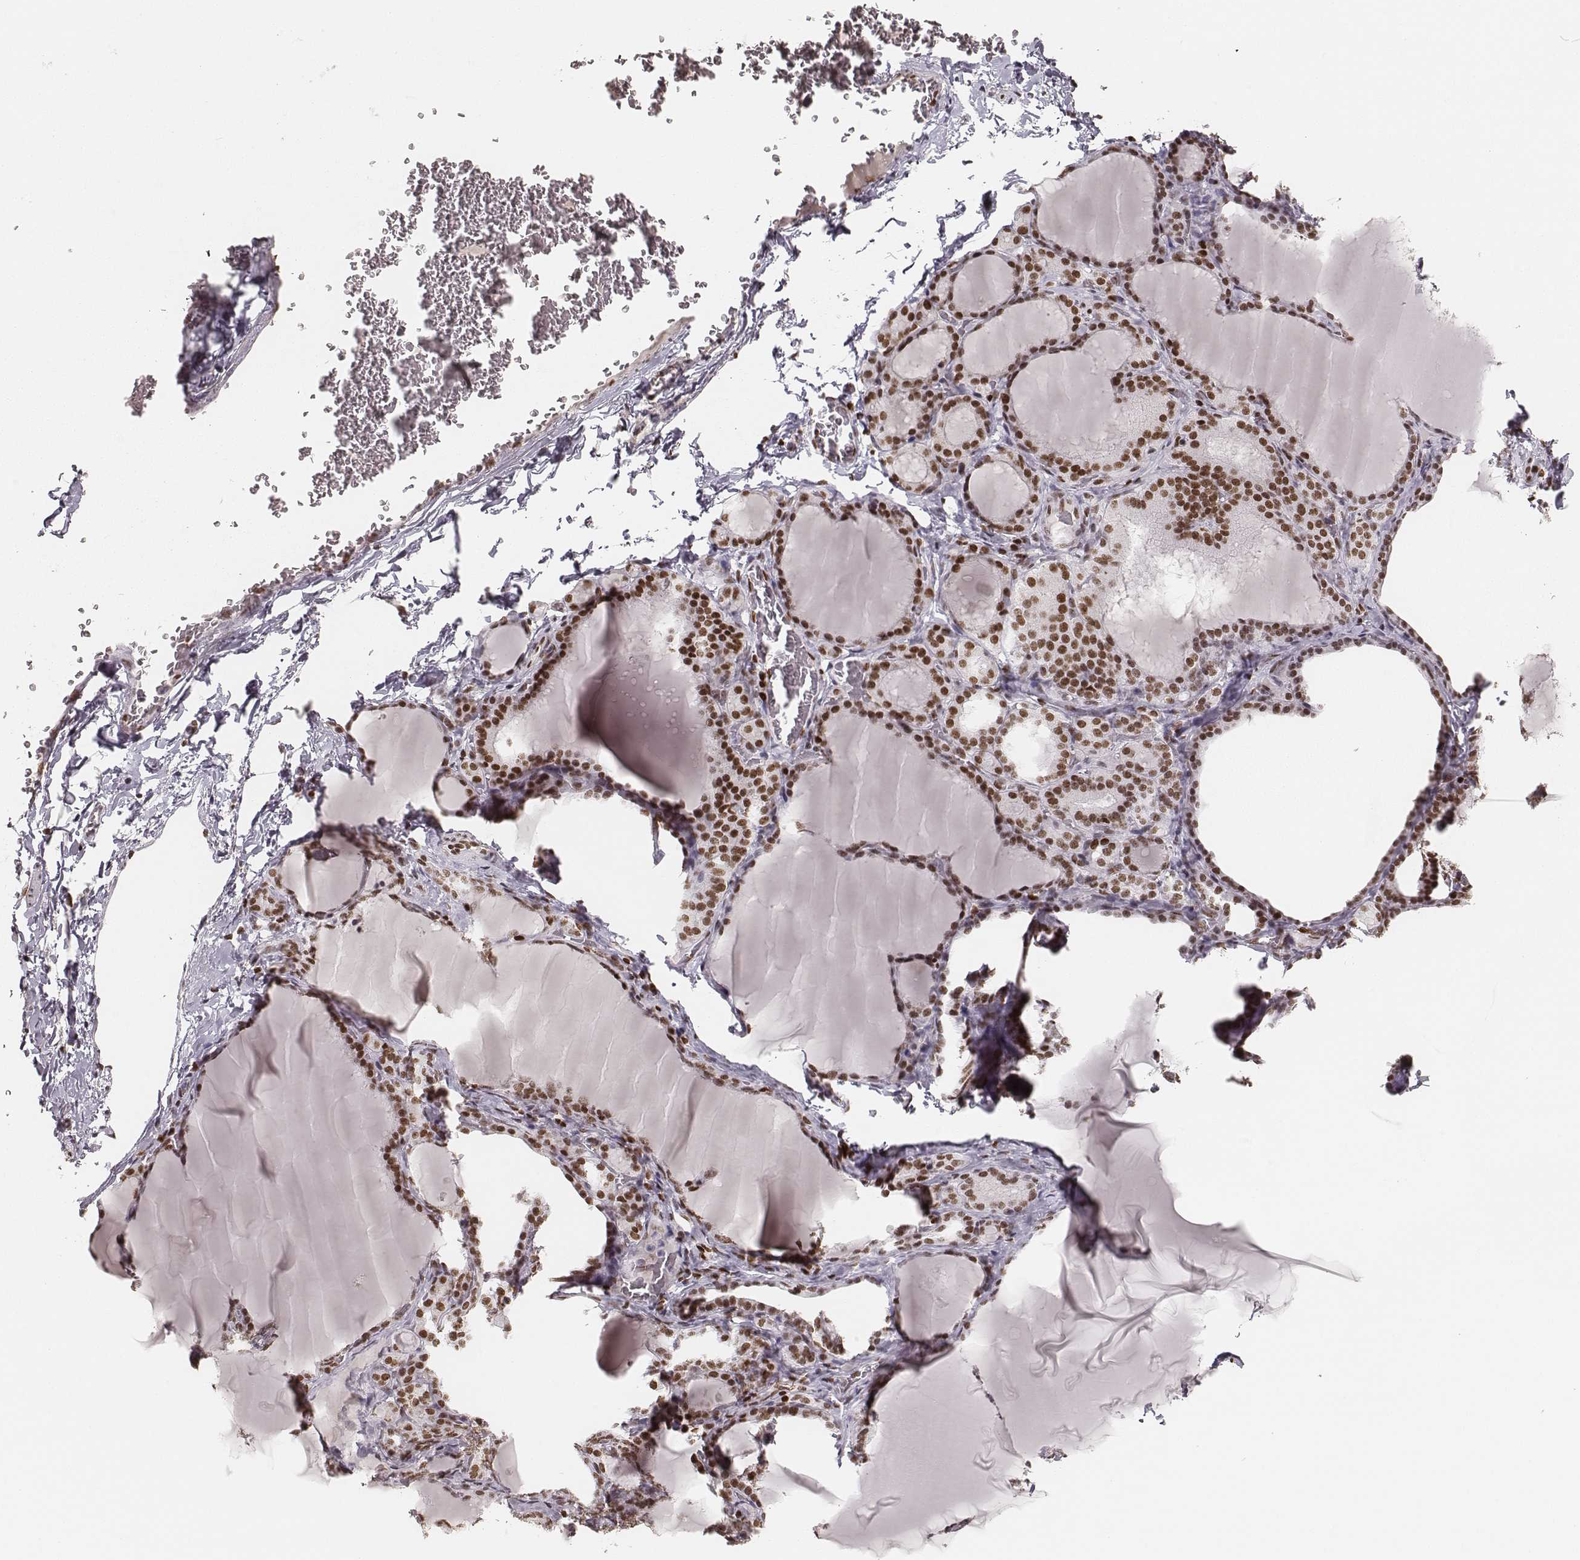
{"staining": {"intensity": "moderate", "quantity": ">75%", "location": "nuclear"}, "tissue": "thyroid gland", "cell_type": "Glandular cells", "image_type": "normal", "snomed": [{"axis": "morphology", "description": "Normal tissue, NOS"}, {"axis": "morphology", "description": "Hyperplasia, NOS"}, {"axis": "topography", "description": "Thyroid gland"}], "caption": "Immunohistochemistry (IHC) staining of normal thyroid gland, which reveals medium levels of moderate nuclear staining in about >75% of glandular cells indicating moderate nuclear protein positivity. The staining was performed using DAB (3,3'-diaminobenzidine) (brown) for protein detection and nuclei were counterstained in hematoxylin (blue).", "gene": "PARP1", "patient": {"sex": "female", "age": 27}}